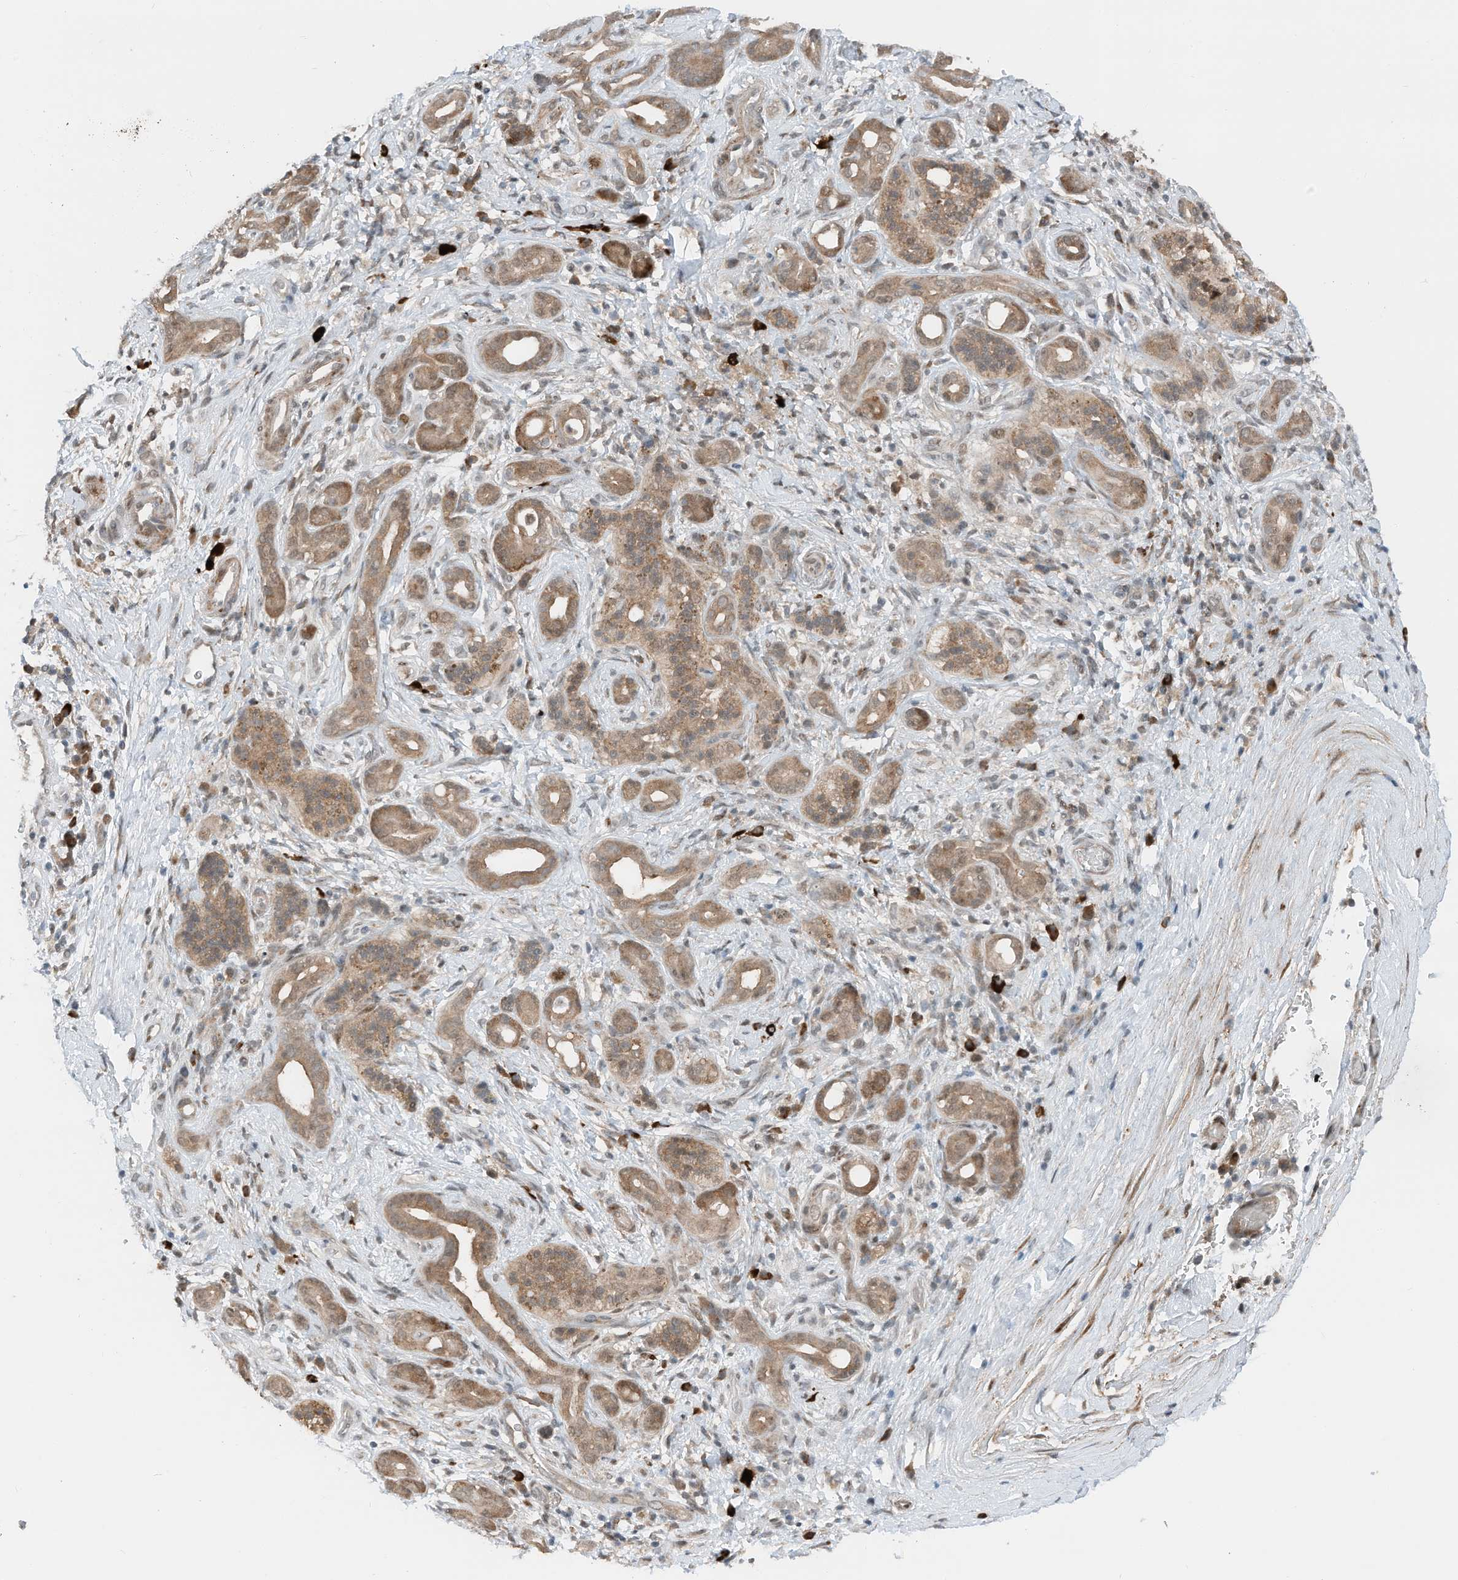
{"staining": {"intensity": "moderate", "quantity": ">75%", "location": "cytoplasmic/membranous,nuclear"}, "tissue": "pancreatic cancer", "cell_type": "Tumor cells", "image_type": "cancer", "snomed": [{"axis": "morphology", "description": "Adenocarcinoma, NOS"}, {"axis": "topography", "description": "Pancreas"}], "caption": "Immunohistochemistry (IHC) (DAB) staining of human pancreatic adenocarcinoma displays moderate cytoplasmic/membranous and nuclear protein staining in about >75% of tumor cells.", "gene": "RMND1", "patient": {"sex": "male", "age": 78}}